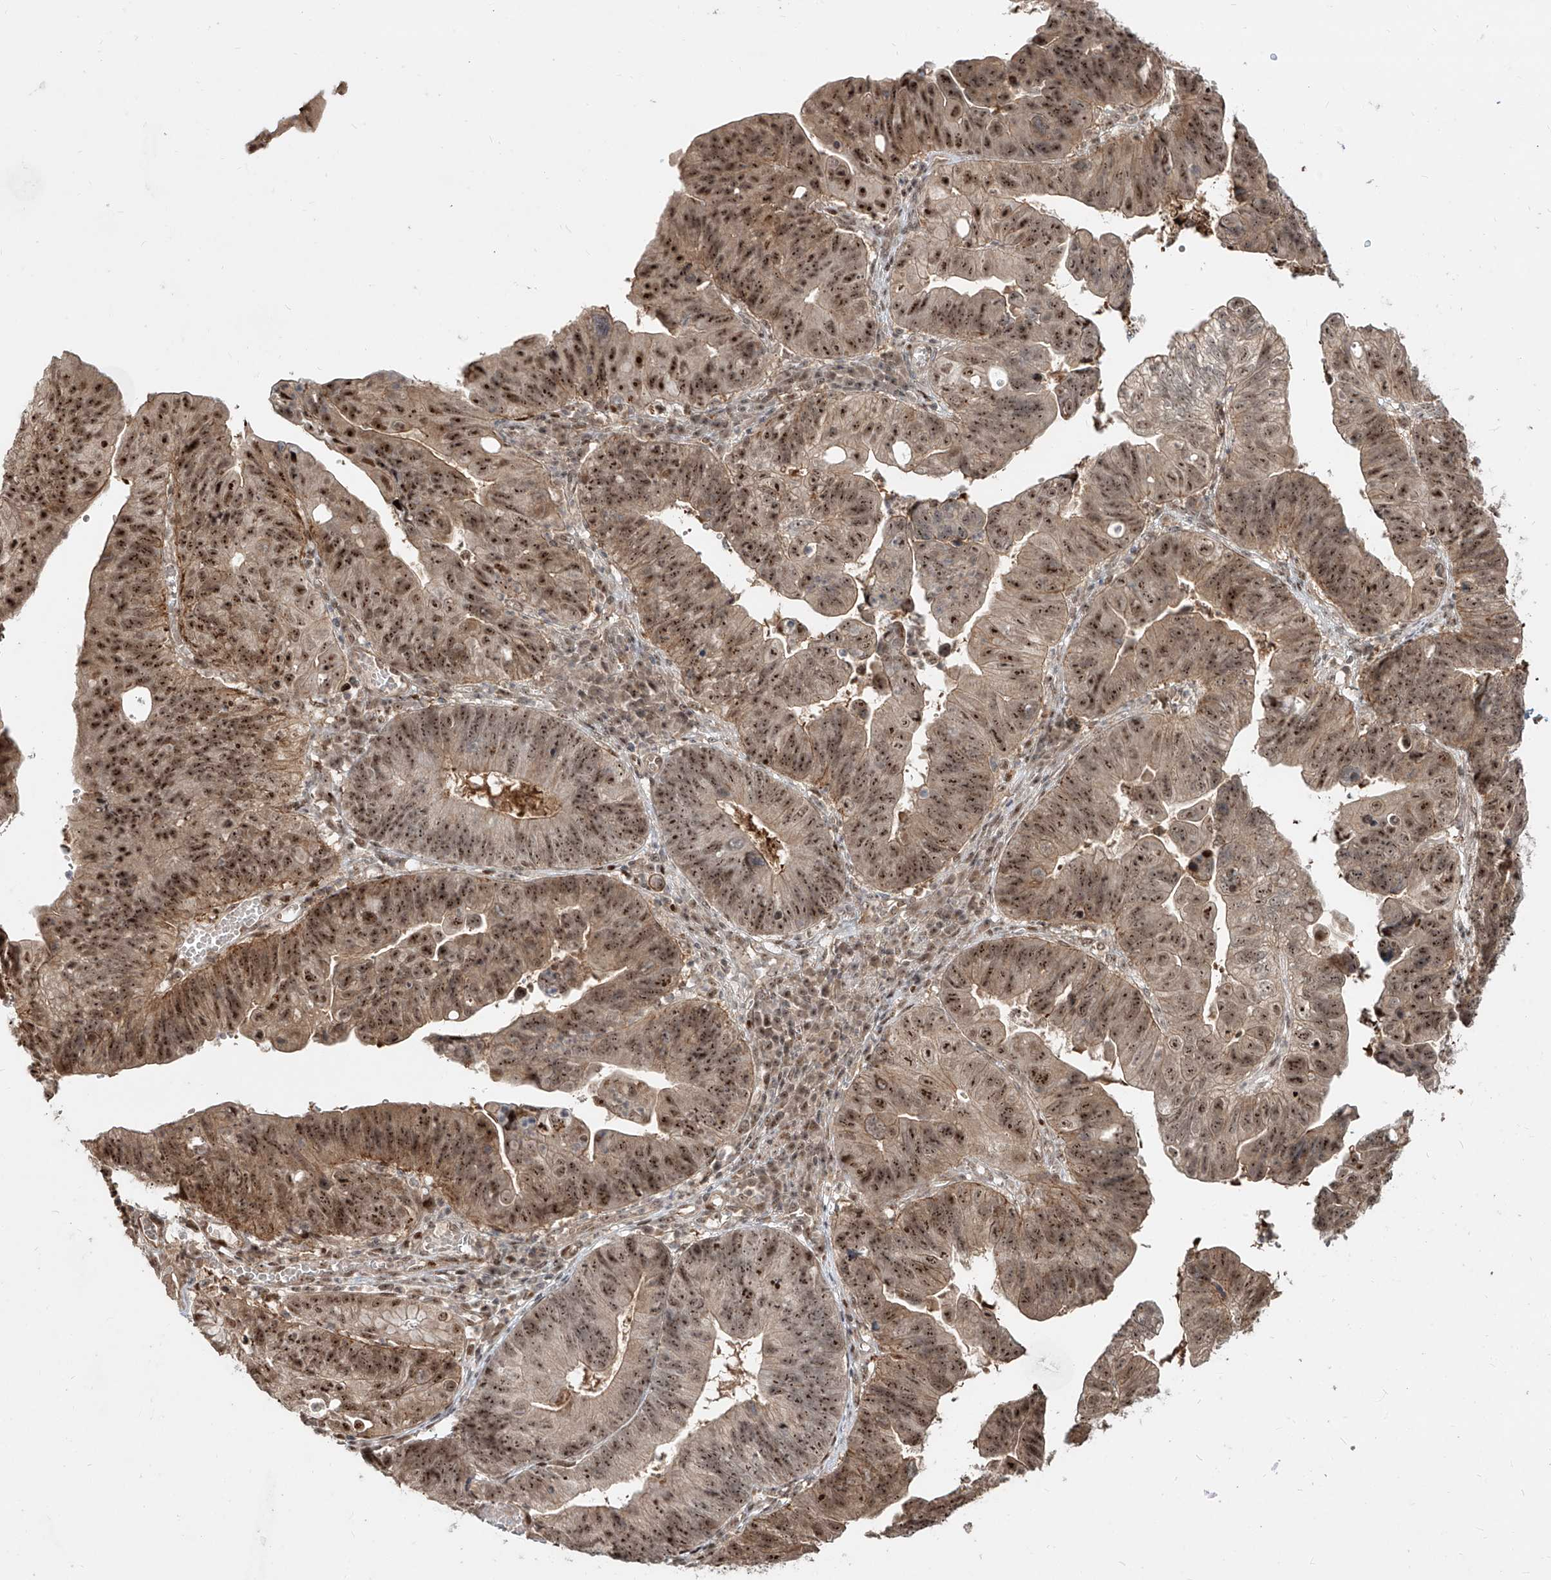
{"staining": {"intensity": "strong", "quantity": ">75%", "location": "cytoplasmic/membranous,nuclear"}, "tissue": "stomach cancer", "cell_type": "Tumor cells", "image_type": "cancer", "snomed": [{"axis": "morphology", "description": "Adenocarcinoma, NOS"}, {"axis": "topography", "description": "Stomach"}], "caption": "This micrograph shows immunohistochemistry (IHC) staining of human stomach cancer, with high strong cytoplasmic/membranous and nuclear positivity in approximately >75% of tumor cells.", "gene": "ZNF710", "patient": {"sex": "male", "age": 59}}